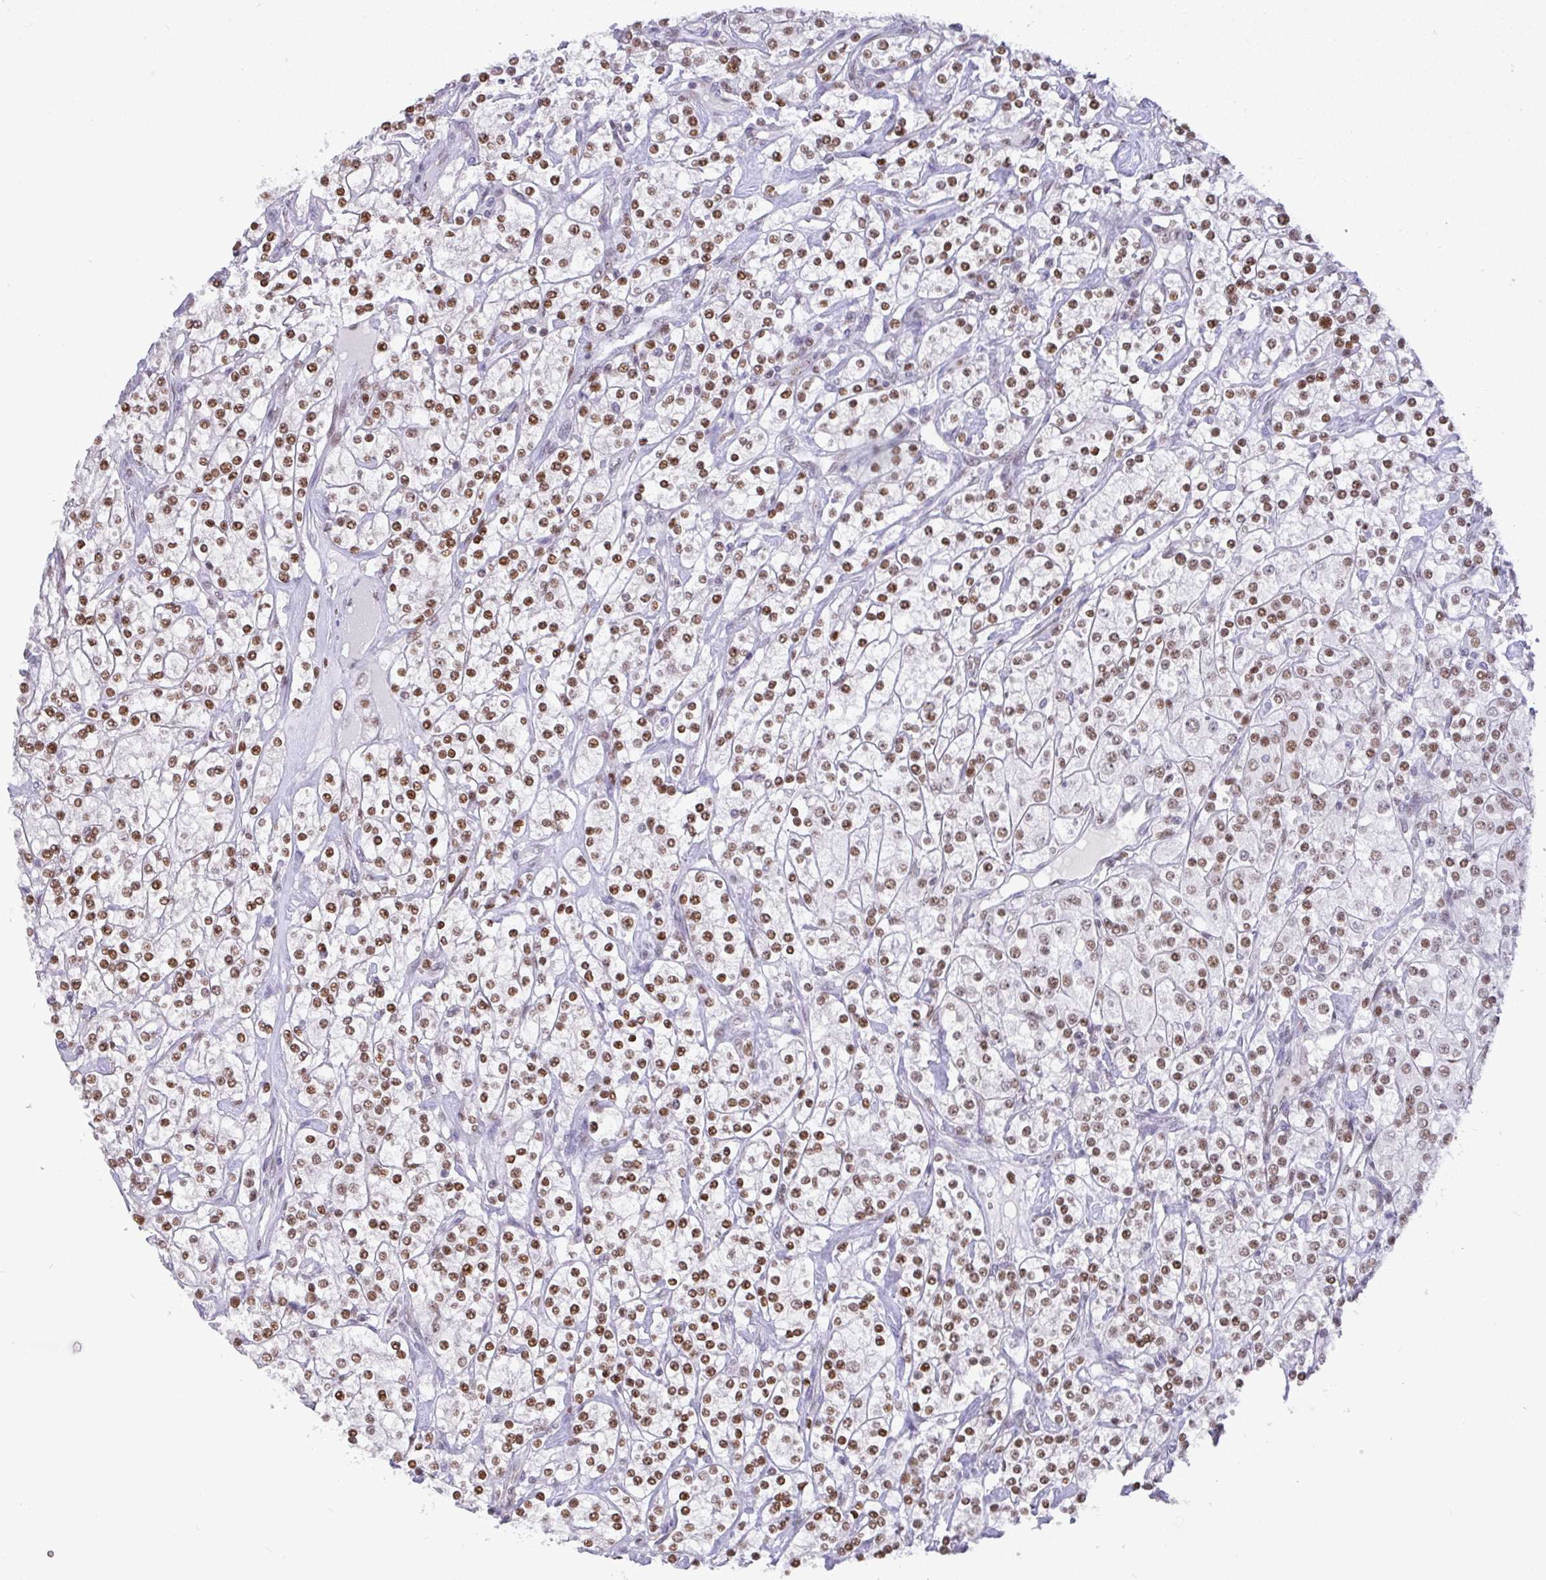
{"staining": {"intensity": "moderate", "quantity": ">75%", "location": "nuclear"}, "tissue": "renal cancer", "cell_type": "Tumor cells", "image_type": "cancer", "snomed": [{"axis": "morphology", "description": "Adenocarcinoma, NOS"}, {"axis": "topography", "description": "Kidney"}], "caption": "Moderate nuclear protein positivity is appreciated in approximately >75% of tumor cells in adenocarcinoma (renal).", "gene": "BBX", "patient": {"sex": "male", "age": 77}}